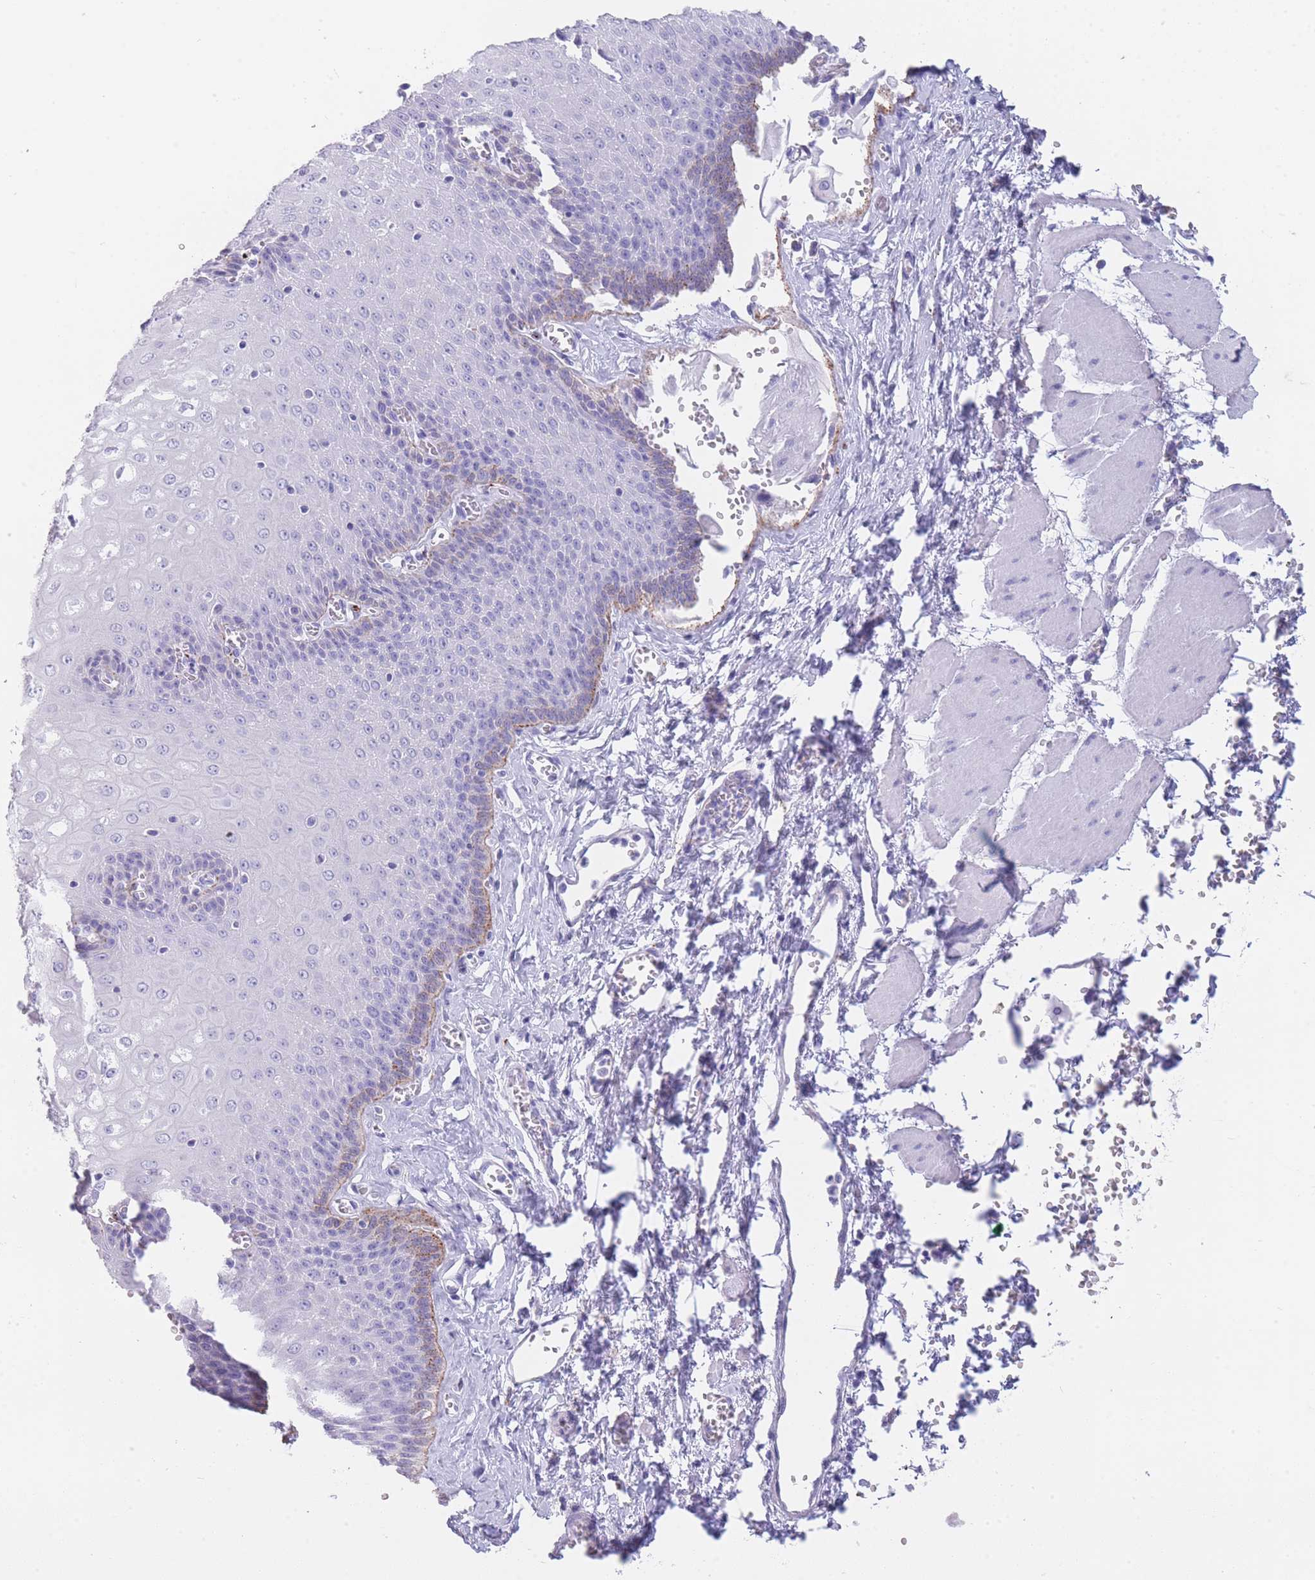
{"staining": {"intensity": "negative", "quantity": "none", "location": "none"}, "tissue": "esophagus", "cell_type": "Squamous epithelial cells", "image_type": "normal", "snomed": [{"axis": "morphology", "description": "Normal tissue, NOS"}, {"axis": "topography", "description": "Esophagus"}], "caption": "A high-resolution image shows immunohistochemistry (IHC) staining of unremarkable esophagus, which shows no significant positivity in squamous epithelial cells.", "gene": "GAA", "patient": {"sex": "male", "age": 60}}